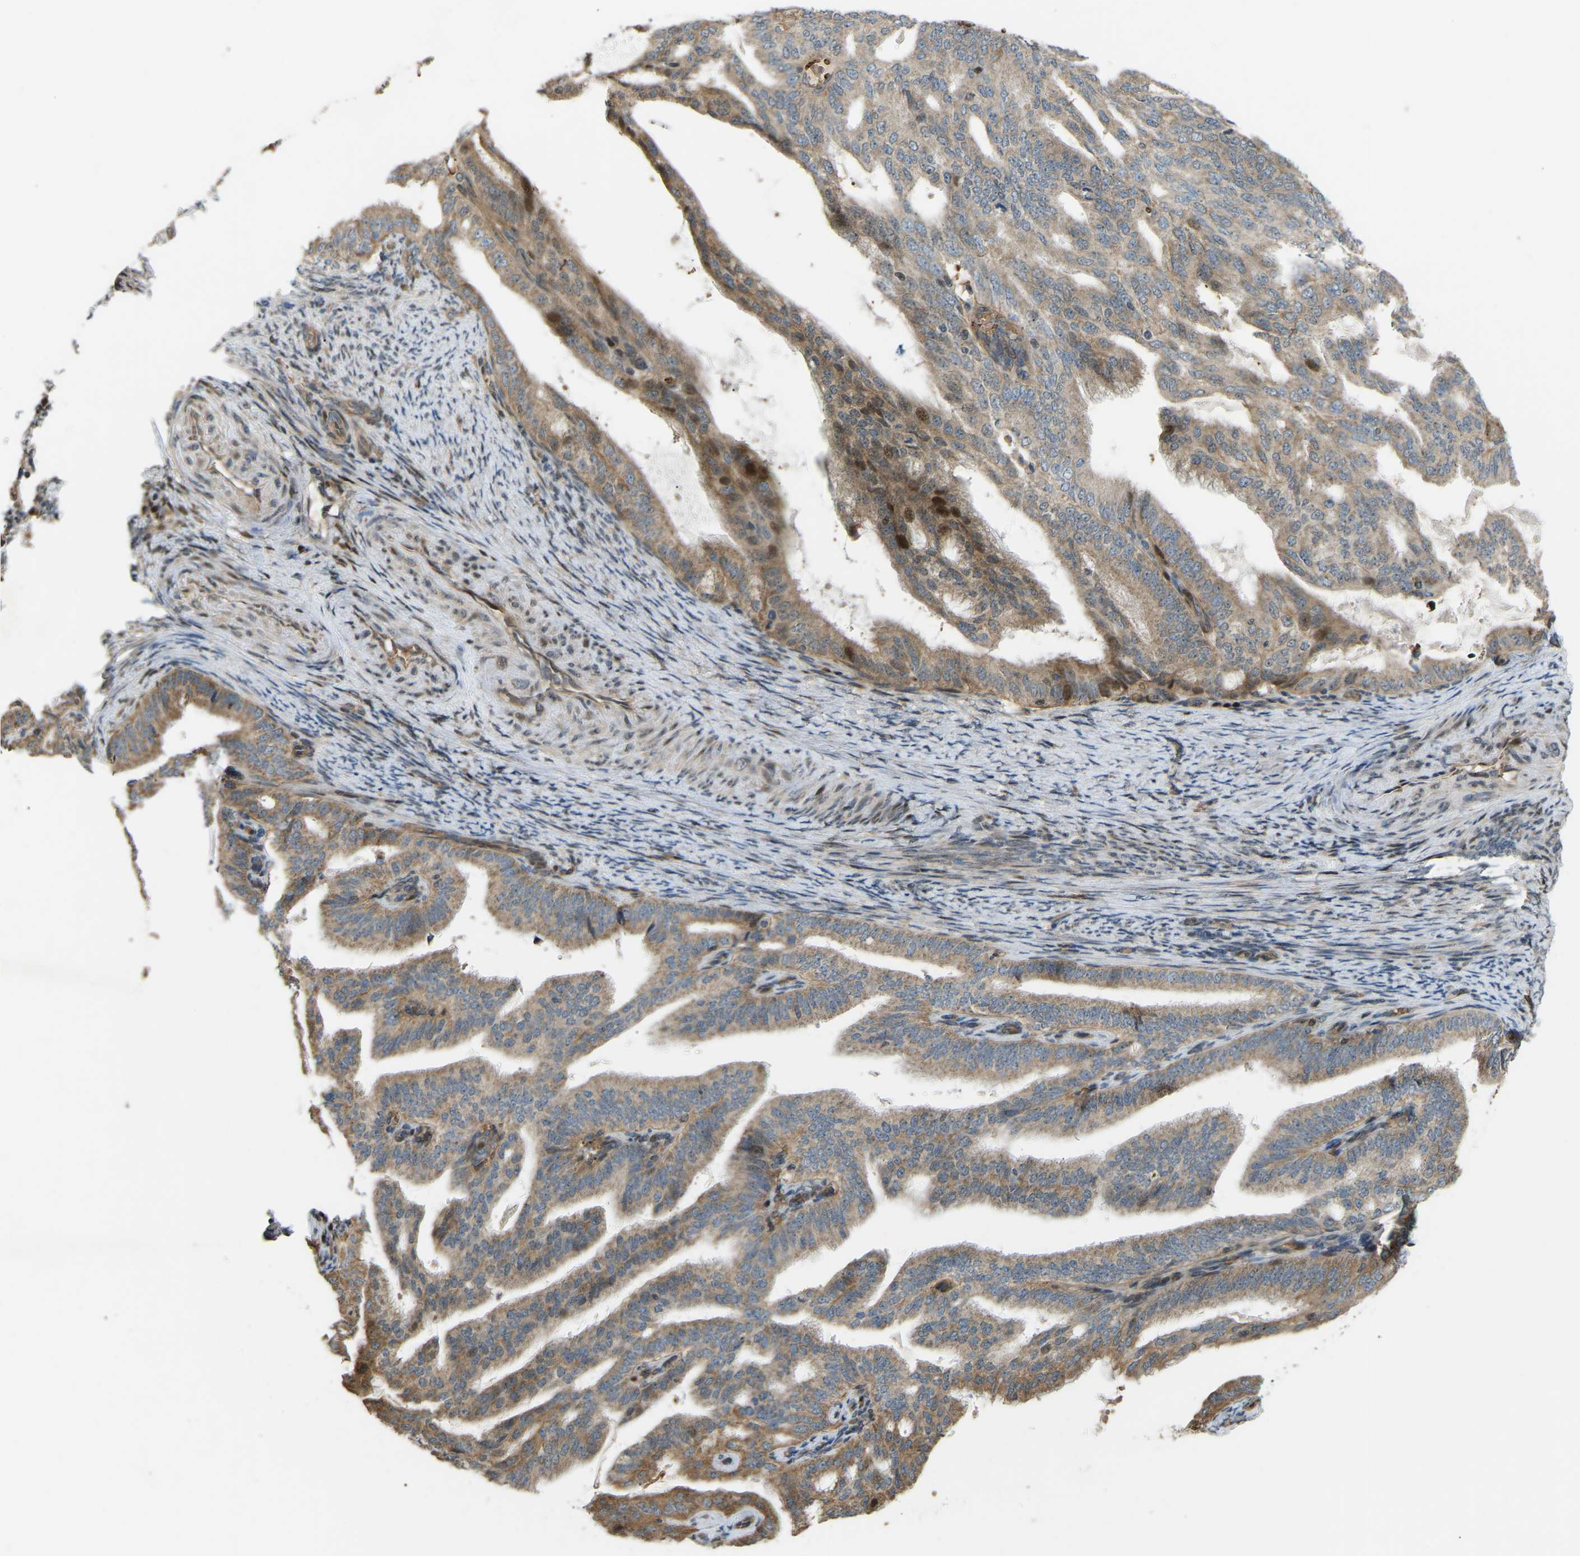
{"staining": {"intensity": "moderate", "quantity": ">75%", "location": "cytoplasmic/membranous"}, "tissue": "endometrial cancer", "cell_type": "Tumor cells", "image_type": "cancer", "snomed": [{"axis": "morphology", "description": "Adenocarcinoma, NOS"}, {"axis": "topography", "description": "Endometrium"}], "caption": "Human endometrial cancer stained with a brown dye exhibits moderate cytoplasmic/membranous positive expression in about >75% of tumor cells.", "gene": "C21orf91", "patient": {"sex": "female", "age": 58}}